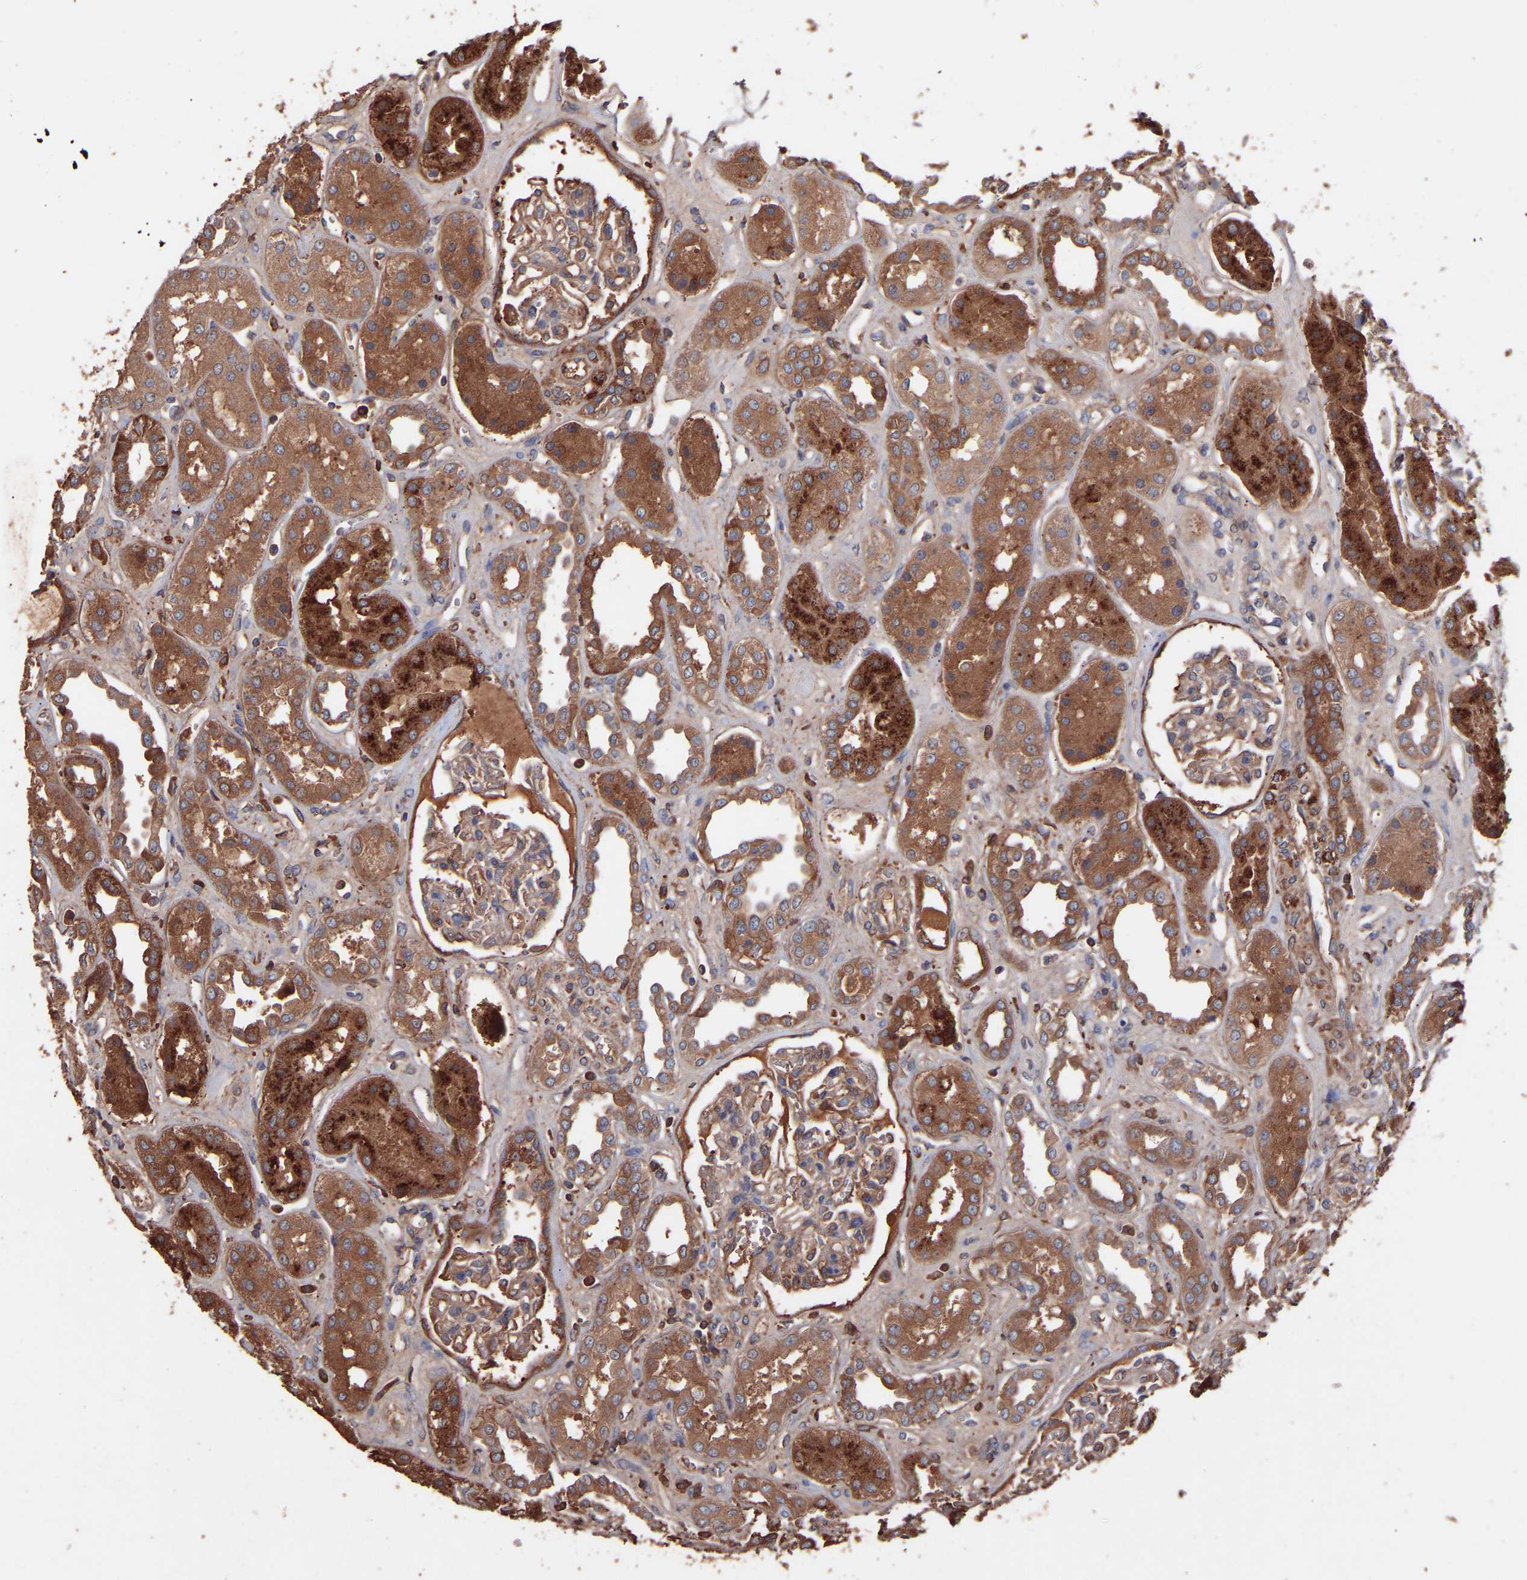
{"staining": {"intensity": "moderate", "quantity": ">75%", "location": "cytoplasmic/membranous"}, "tissue": "kidney", "cell_type": "Cells in glomeruli", "image_type": "normal", "snomed": [{"axis": "morphology", "description": "Normal tissue, NOS"}, {"axis": "topography", "description": "Kidney"}], "caption": "Kidney was stained to show a protein in brown. There is medium levels of moderate cytoplasmic/membranous expression in approximately >75% of cells in glomeruli. The staining was performed using DAB (3,3'-diaminobenzidine) to visualize the protein expression in brown, while the nuclei were stained in blue with hematoxylin (Magnification: 20x).", "gene": "TMEM268", "patient": {"sex": "male", "age": 59}}